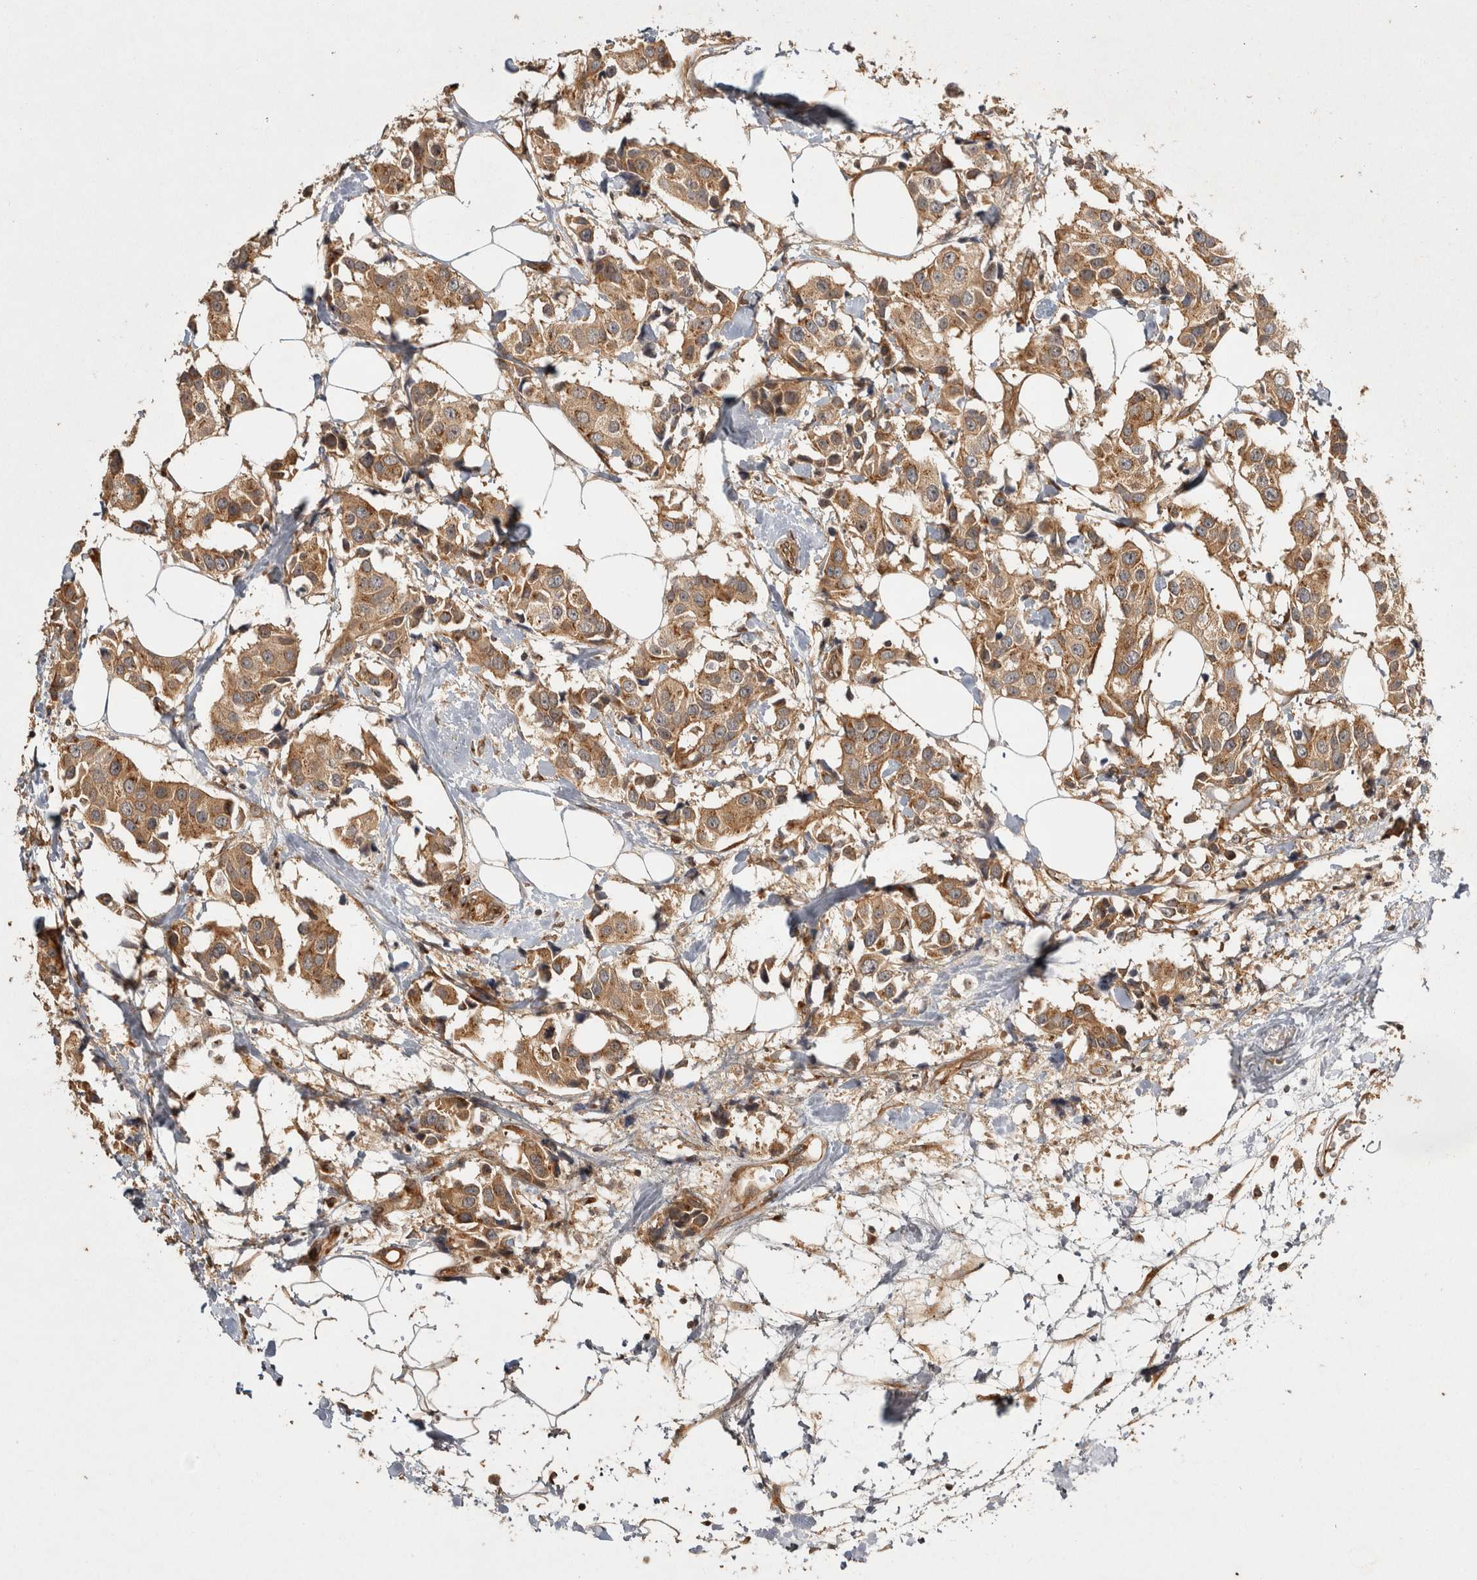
{"staining": {"intensity": "moderate", "quantity": ">75%", "location": "cytoplasmic/membranous"}, "tissue": "breast cancer", "cell_type": "Tumor cells", "image_type": "cancer", "snomed": [{"axis": "morphology", "description": "Normal tissue, NOS"}, {"axis": "morphology", "description": "Duct carcinoma"}, {"axis": "topography", "description": "Breast"}], "caption": "Breast intraductal carcinoma tissue shows moderate cytoplasmic/membranous staining in approximately >75% of tumor cells, visualized by immunohistochemistry.", "gene": "CAMSAP2", "patient": {"sex": "female", "age": 39}}